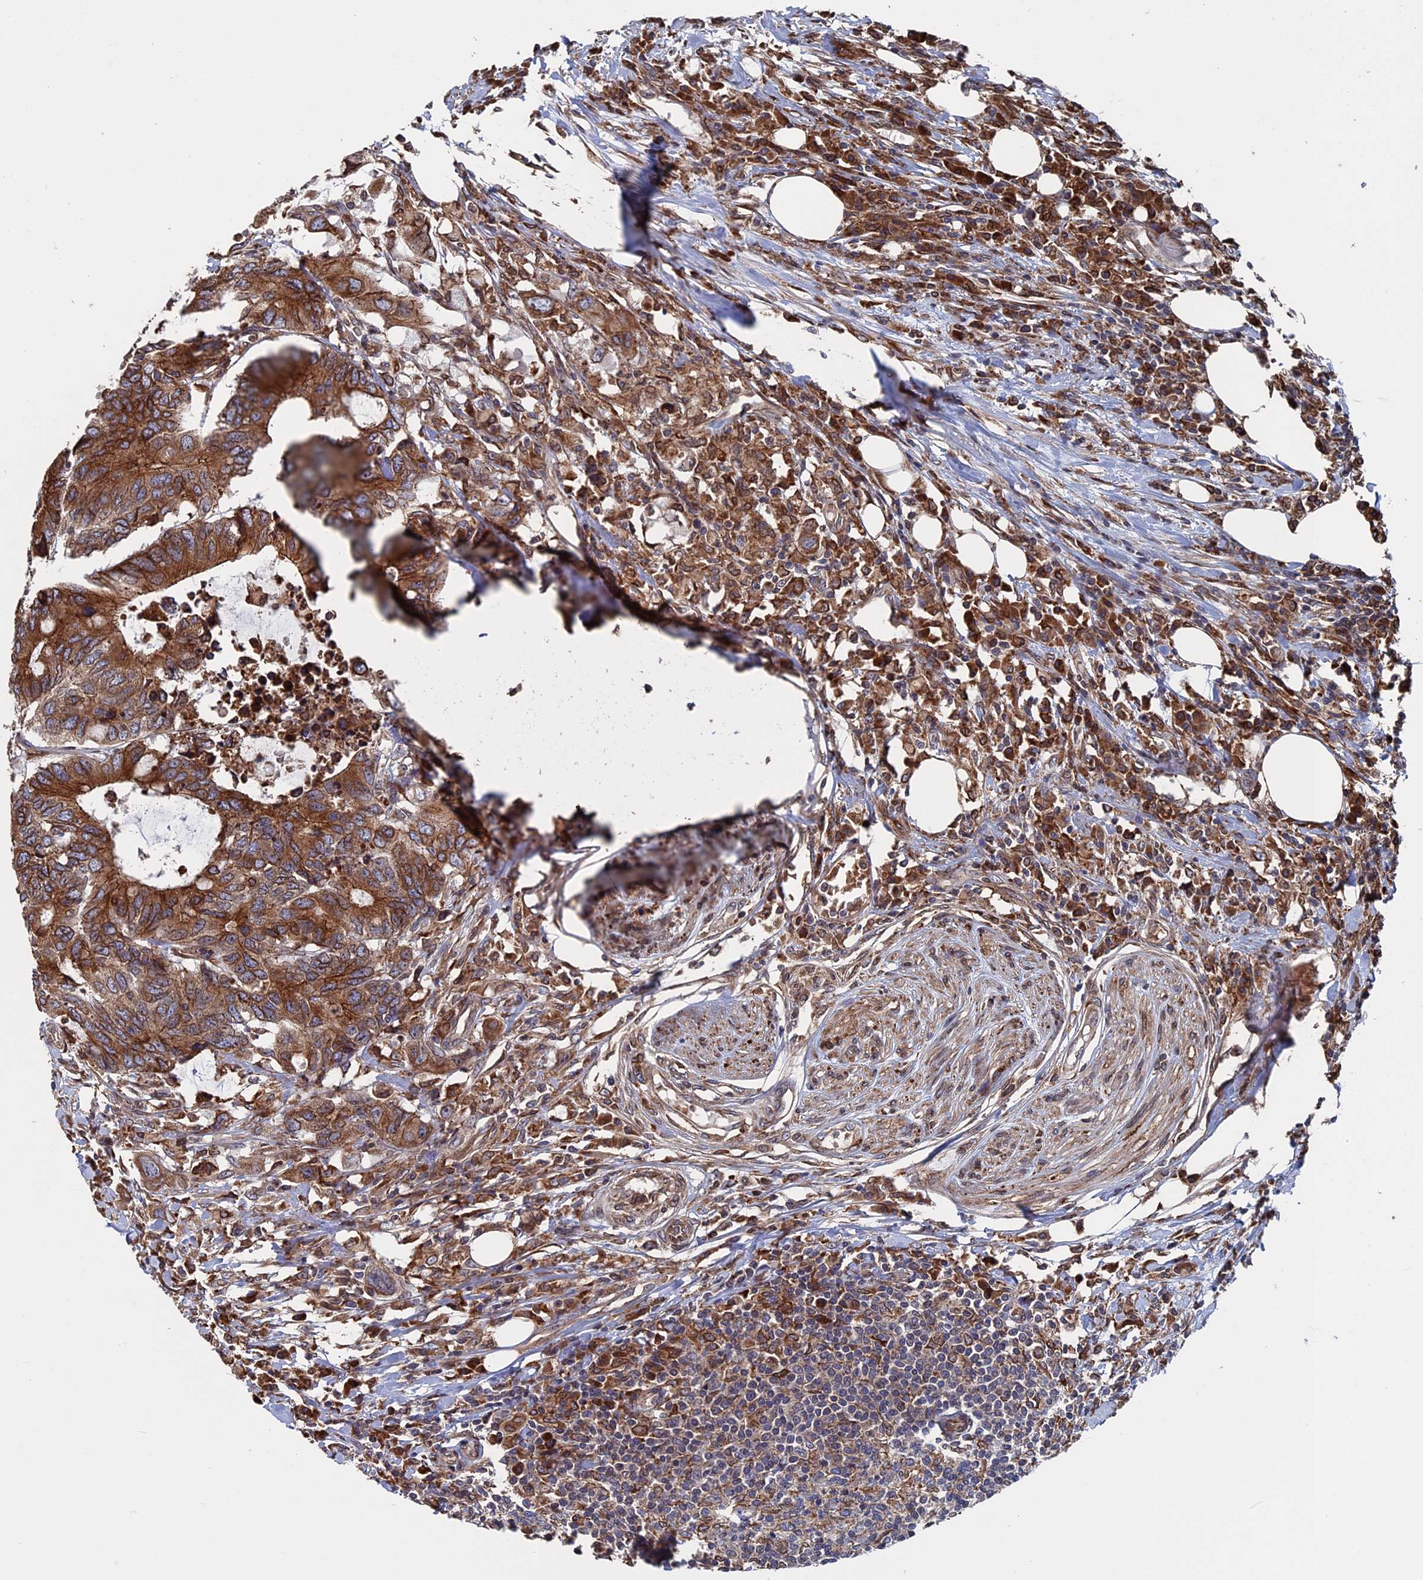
{"staining": {"intensity": "strong", "quantity": ">75%", "location": "cytoplasmic/membranous"}, "tissue": "colorectal cancer", "cell_type": "Tumor cells", "image_type": "cancer", "snomed": [{"axis": "morphology", "description": "Adenocarcinoma, NOS"}, {"axis": "topography", "description": "Colon"}], "caption": "Colorectal adenocarcinoma stained with IHC shows strong cytoplasmic/membranous staining in approximately >75% of tumor cells.", "gene": "RPUSD1", "patient": {"sex": "male", "age": 71}}